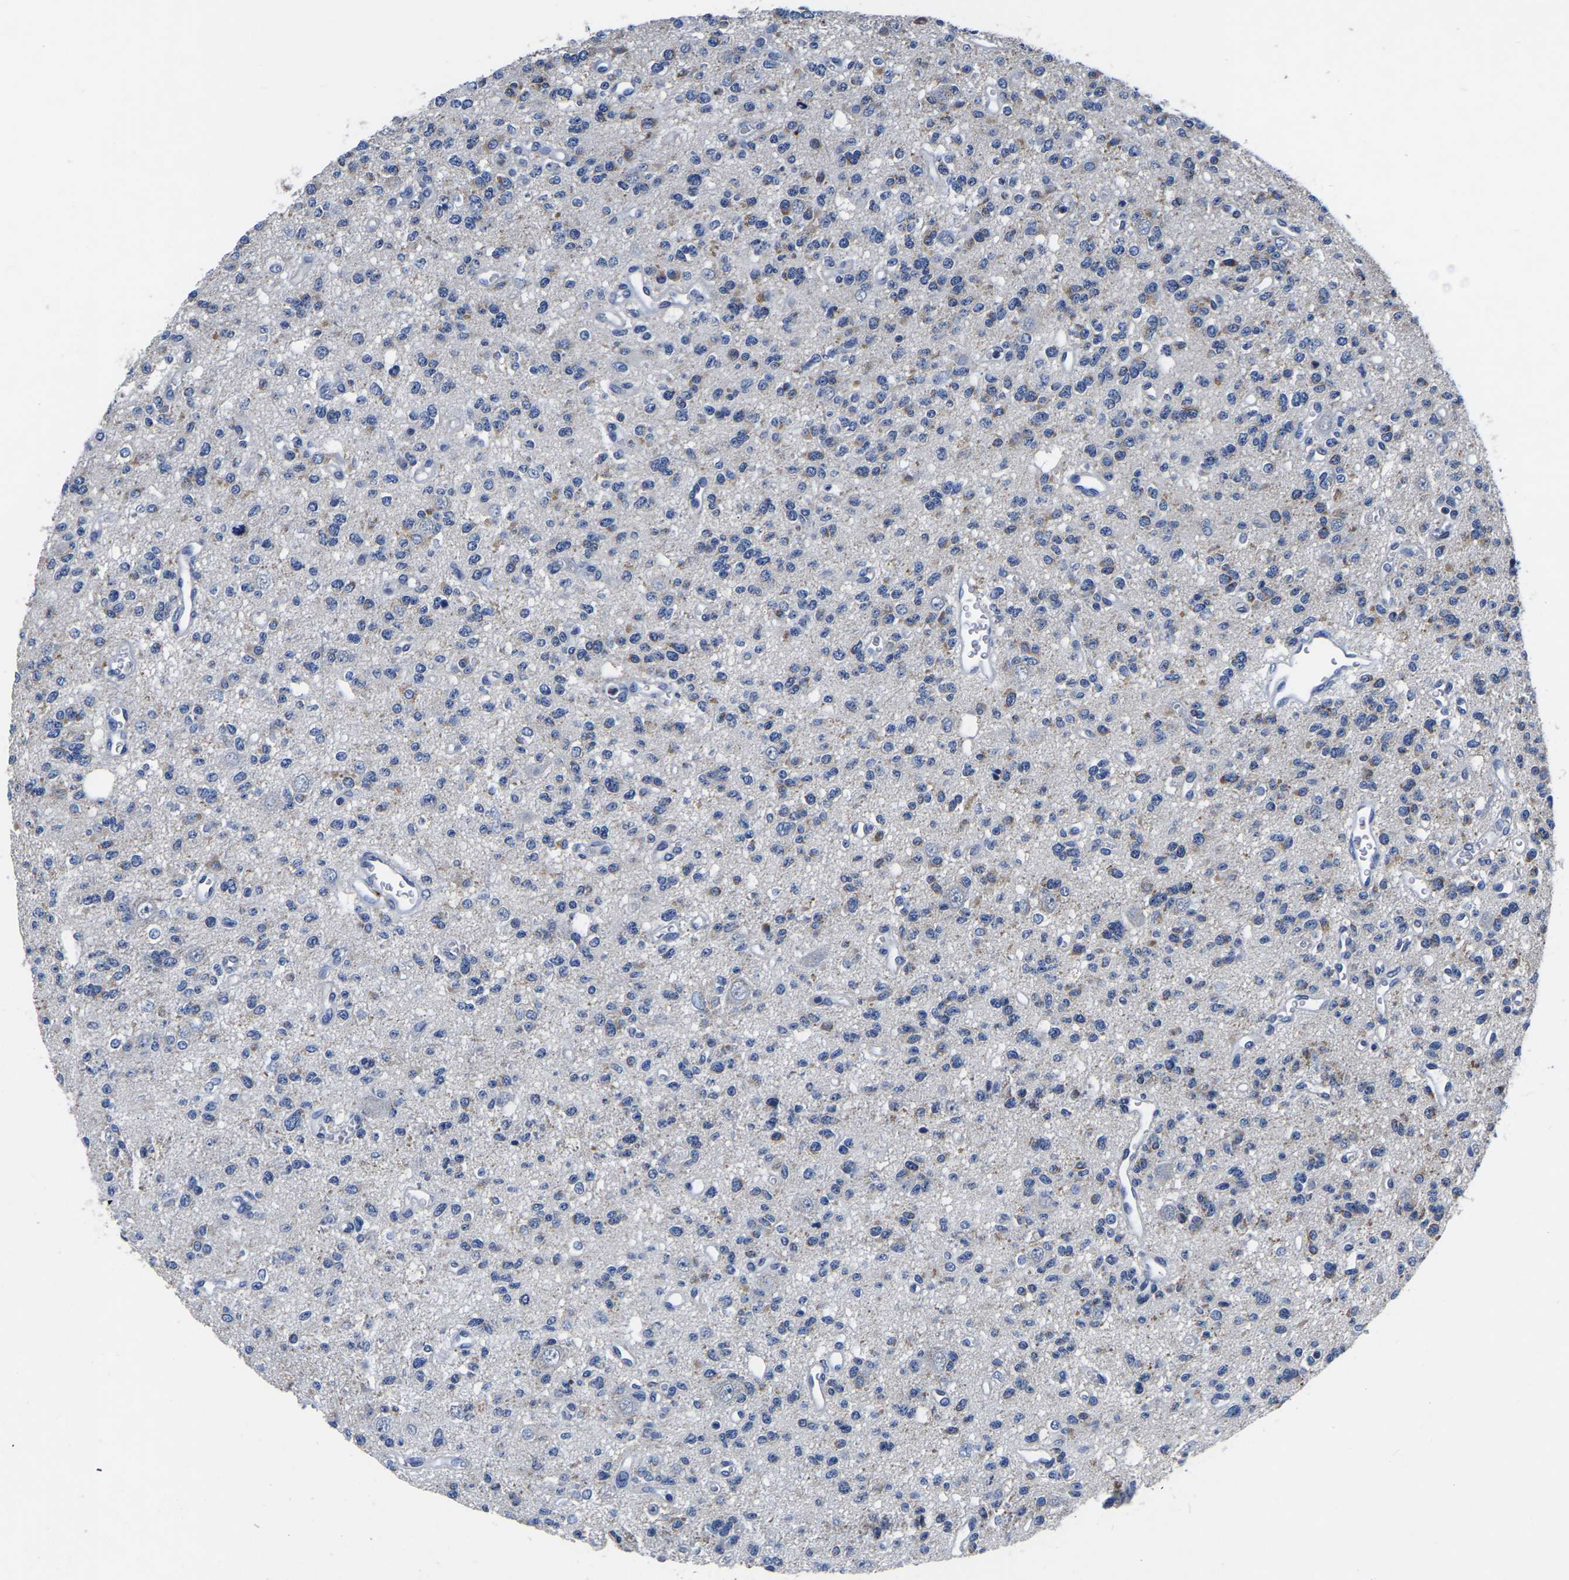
{"staining": {"intensity": "moderate", "quantity": "<25%", "location": "cytoplasmic/membranous"}, "tissue": "glioma", "cell_type": "Tumor cells", "image_type": "cancer", "snomed": [{"axis": "morphology", "description": "Glioma, malignant, Low grade"}, {"axis": "topography", "description": "Brain"}], "caption": "Immunohistochemical staining of glioma exhibits moderate cytoplasmic/membranous protein positivity in approximately <25% of tumor cells.", "gene": "FGD5", "patient": {"sex": "male", "age": 38}}